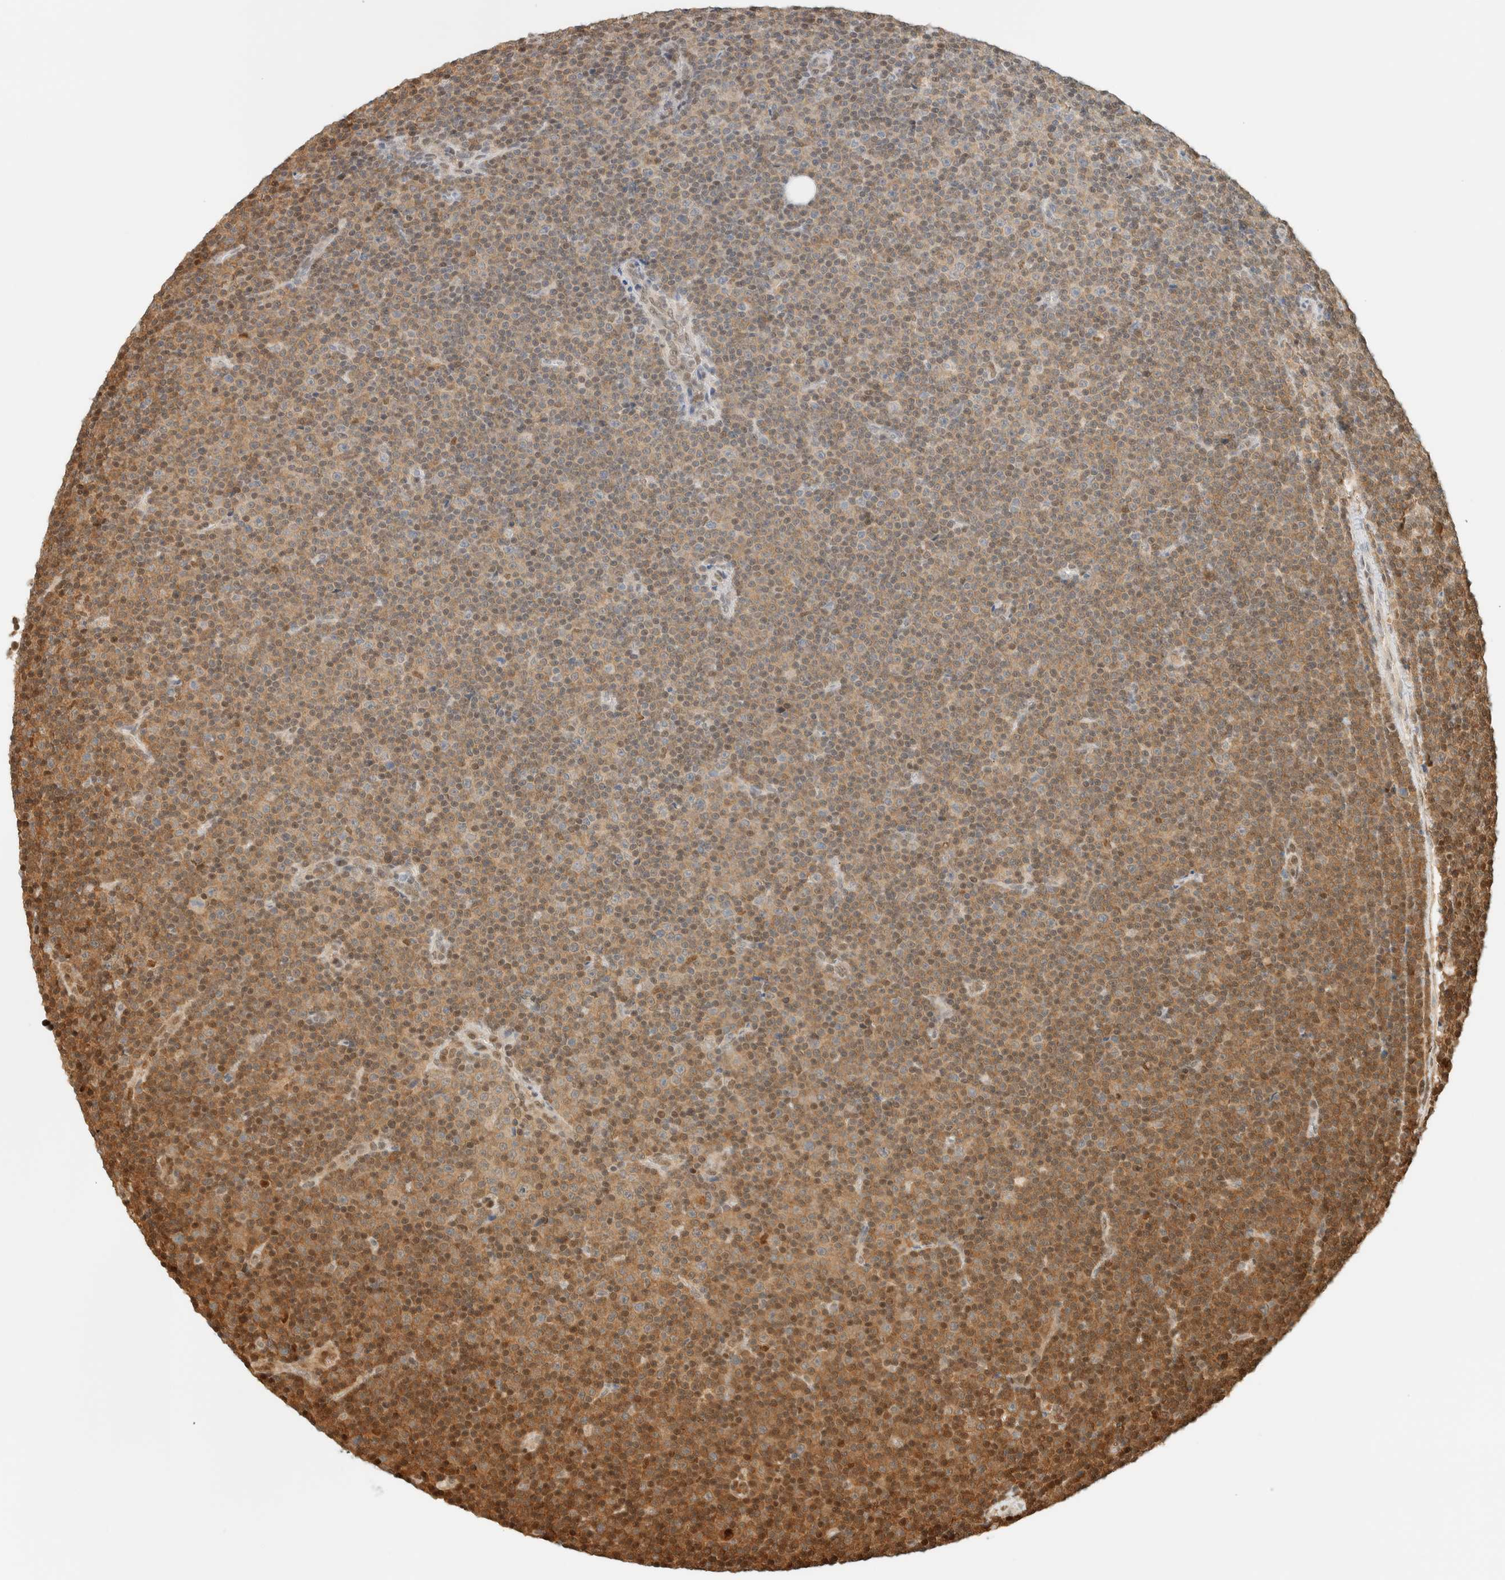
{"staining": {"intensity": "moderate", "quantity": "25%-75%", "location": "cytoplasmic/membranous,nuclear"}, "tissue": "lymphoma", "cell_type": "Tumor cells", "image_type": "cancer", "snomed": [{"axis": "morphology", "description": "Malignant lymphoma, non-Hodgkin's type, Low grade"}, {"axis": "topography", "description": "Lymph node"}], "caption": "About 25%-75% of tumor cells in human lymphoma display moderate cytoplasmic/membranous and nuclear protein expression as visualized by brown immunohistochemical staining.", "gene": "ZBTB37", "patient": {"sex": "female", "age": 67}}